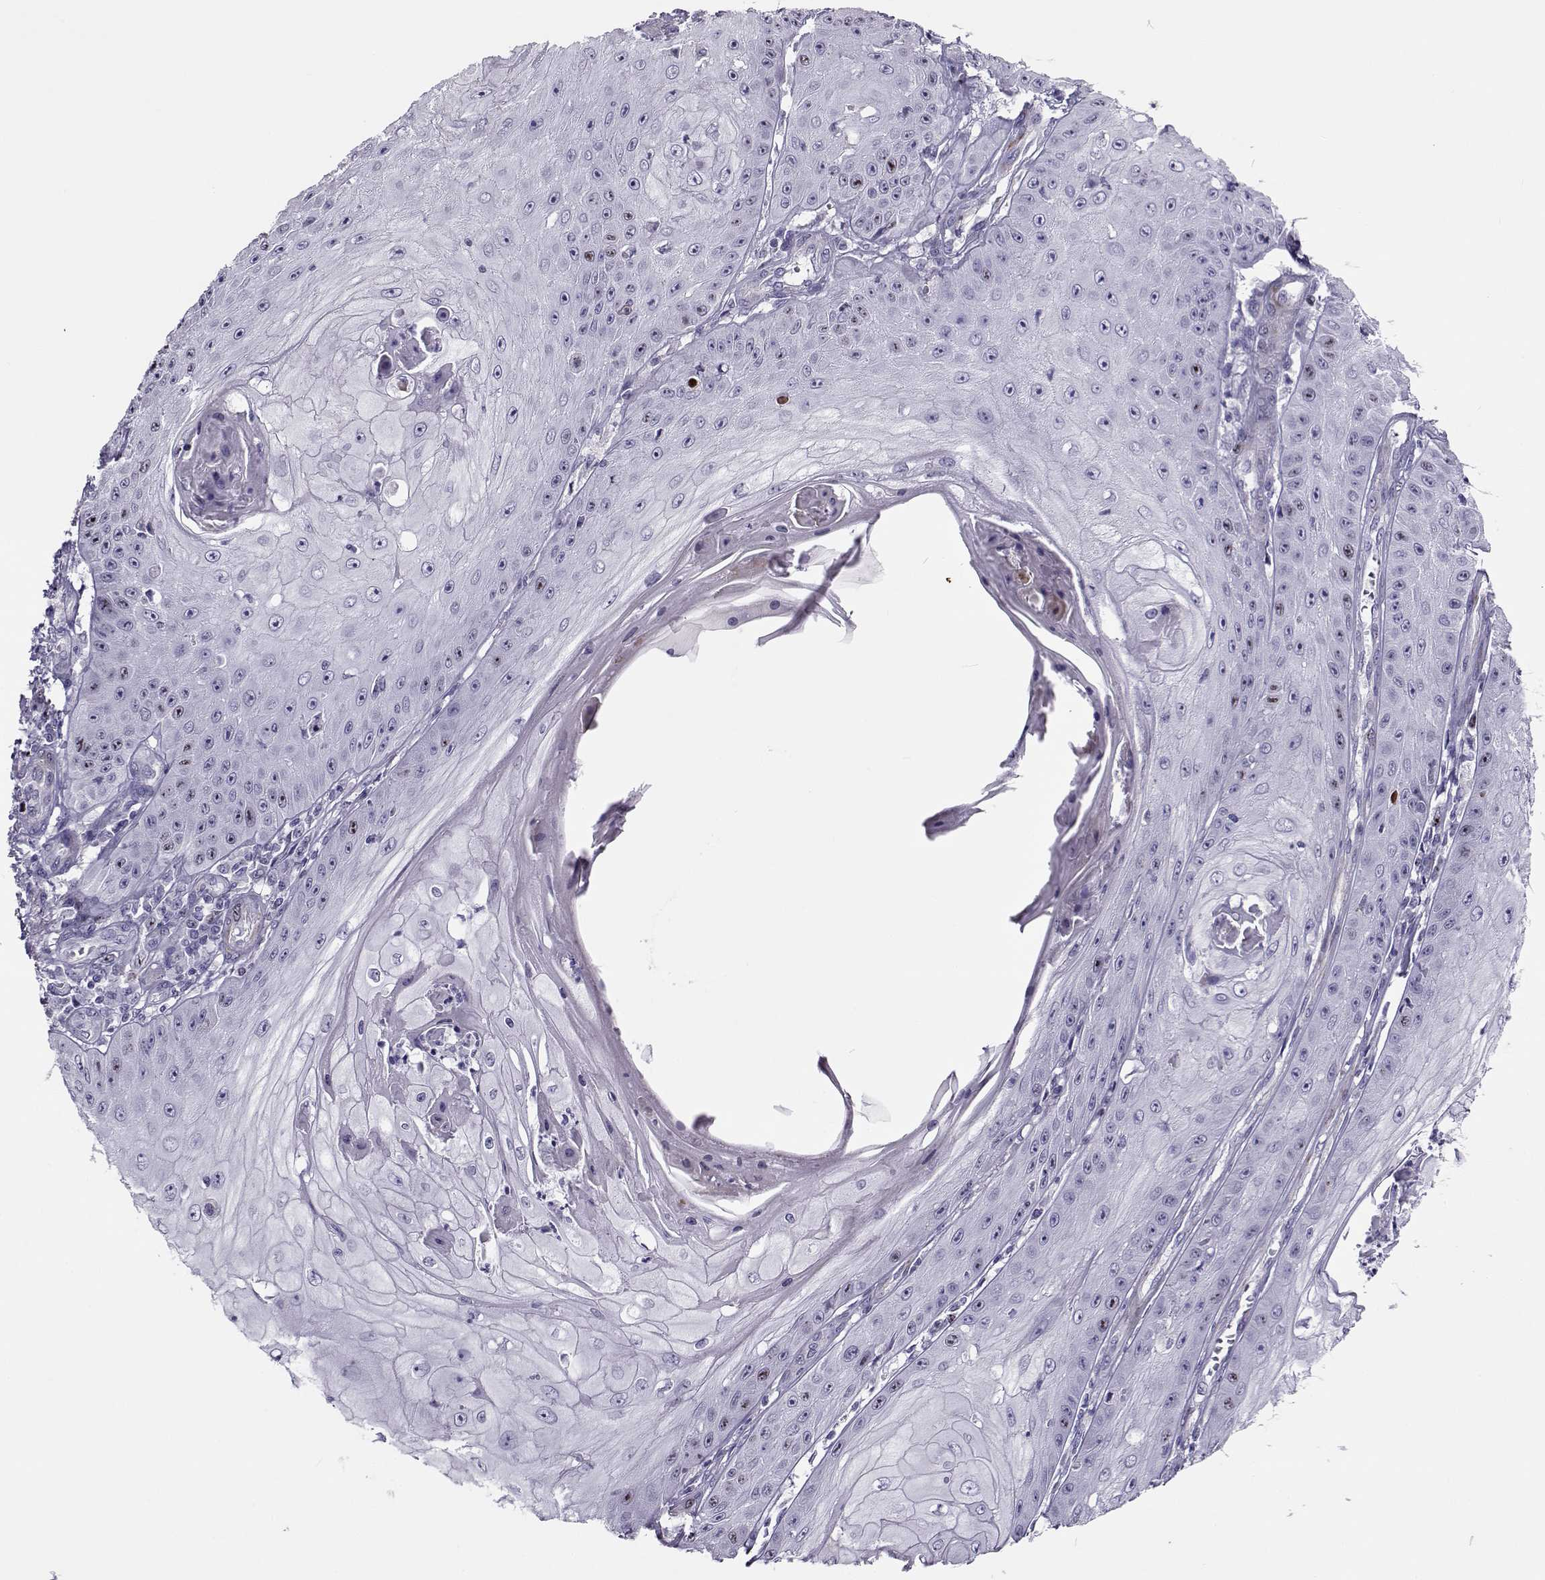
{"staining": {"intensity": "weak", "quantity": "<25%", "location": "nuclear"}, "tissue": "skin cancer", "cell_type": "Tumor cells", "image_type": "cancer", "snomed": [{"axis": "morphology", "description": "Squamous cell carcinoma, NOS"}, {"axis": "topography", "description": "Skin"}], "caption": "Human squamous cell carcinoma (skin) stained for a protein using IHC shows no staining in tumor cells.", "gene": "NPW", "patient": {"sex": "male", "age": 70}}